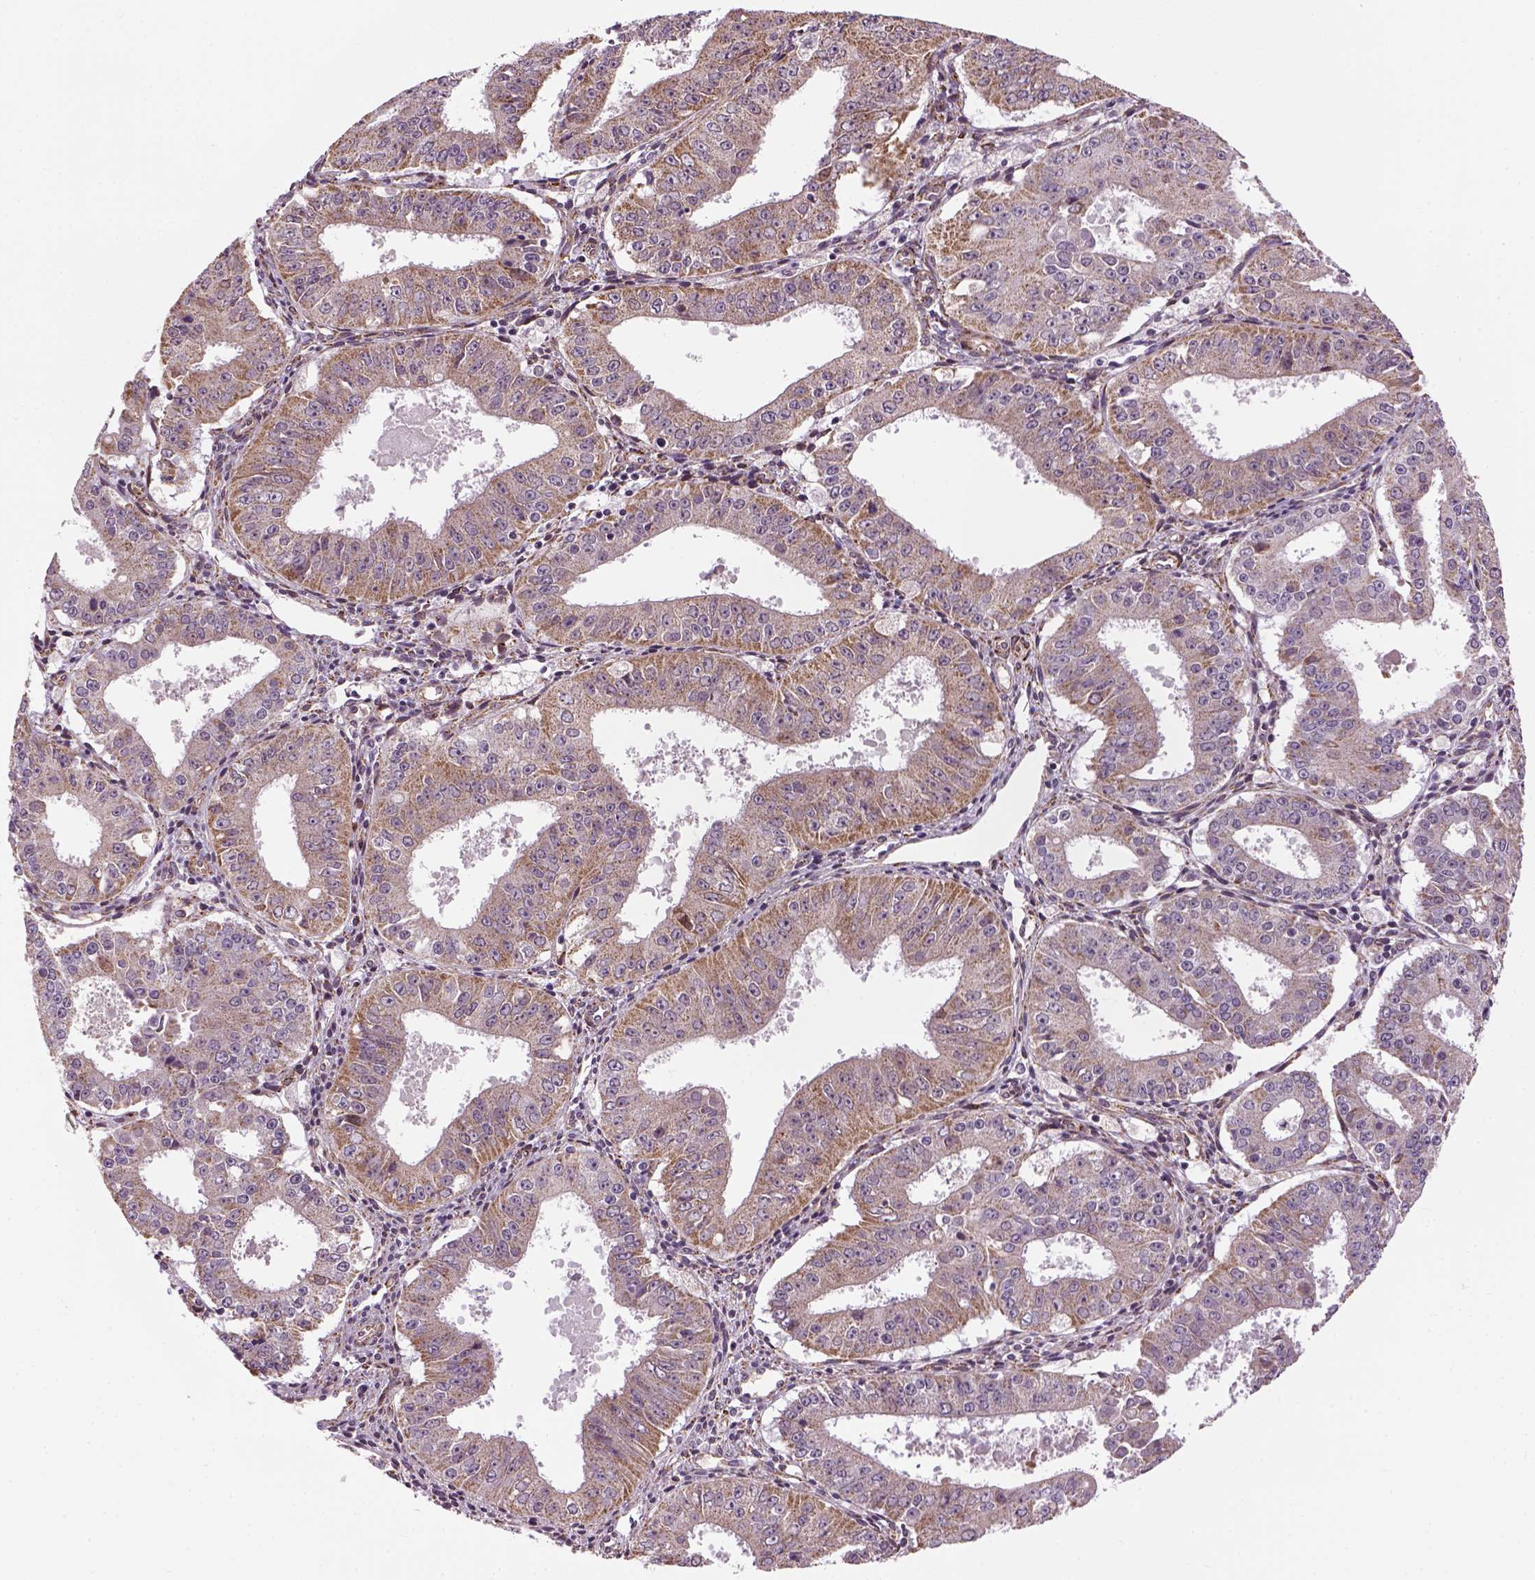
{"staining": {"intensity": "weak", "quantity": "25%-75%", "location": "cytoplasmic/membranous"}, "tissue": "ovarian cancer", "cell_type": "Tumor cells", "image_type": "cancer", "snomed": [{"axis": "morphology", "description": "Carcinoma, endometroid"}, {"axis": "topography", "description": "Ovary"}], "caption": "A brown stain labels weak cytoplasmic/membranous expression of a protein in human ovarian cancer (endometroid carcinoma) tumor cells.", "gene": "XK", "patient": {"sex": "female", "age": 42}}